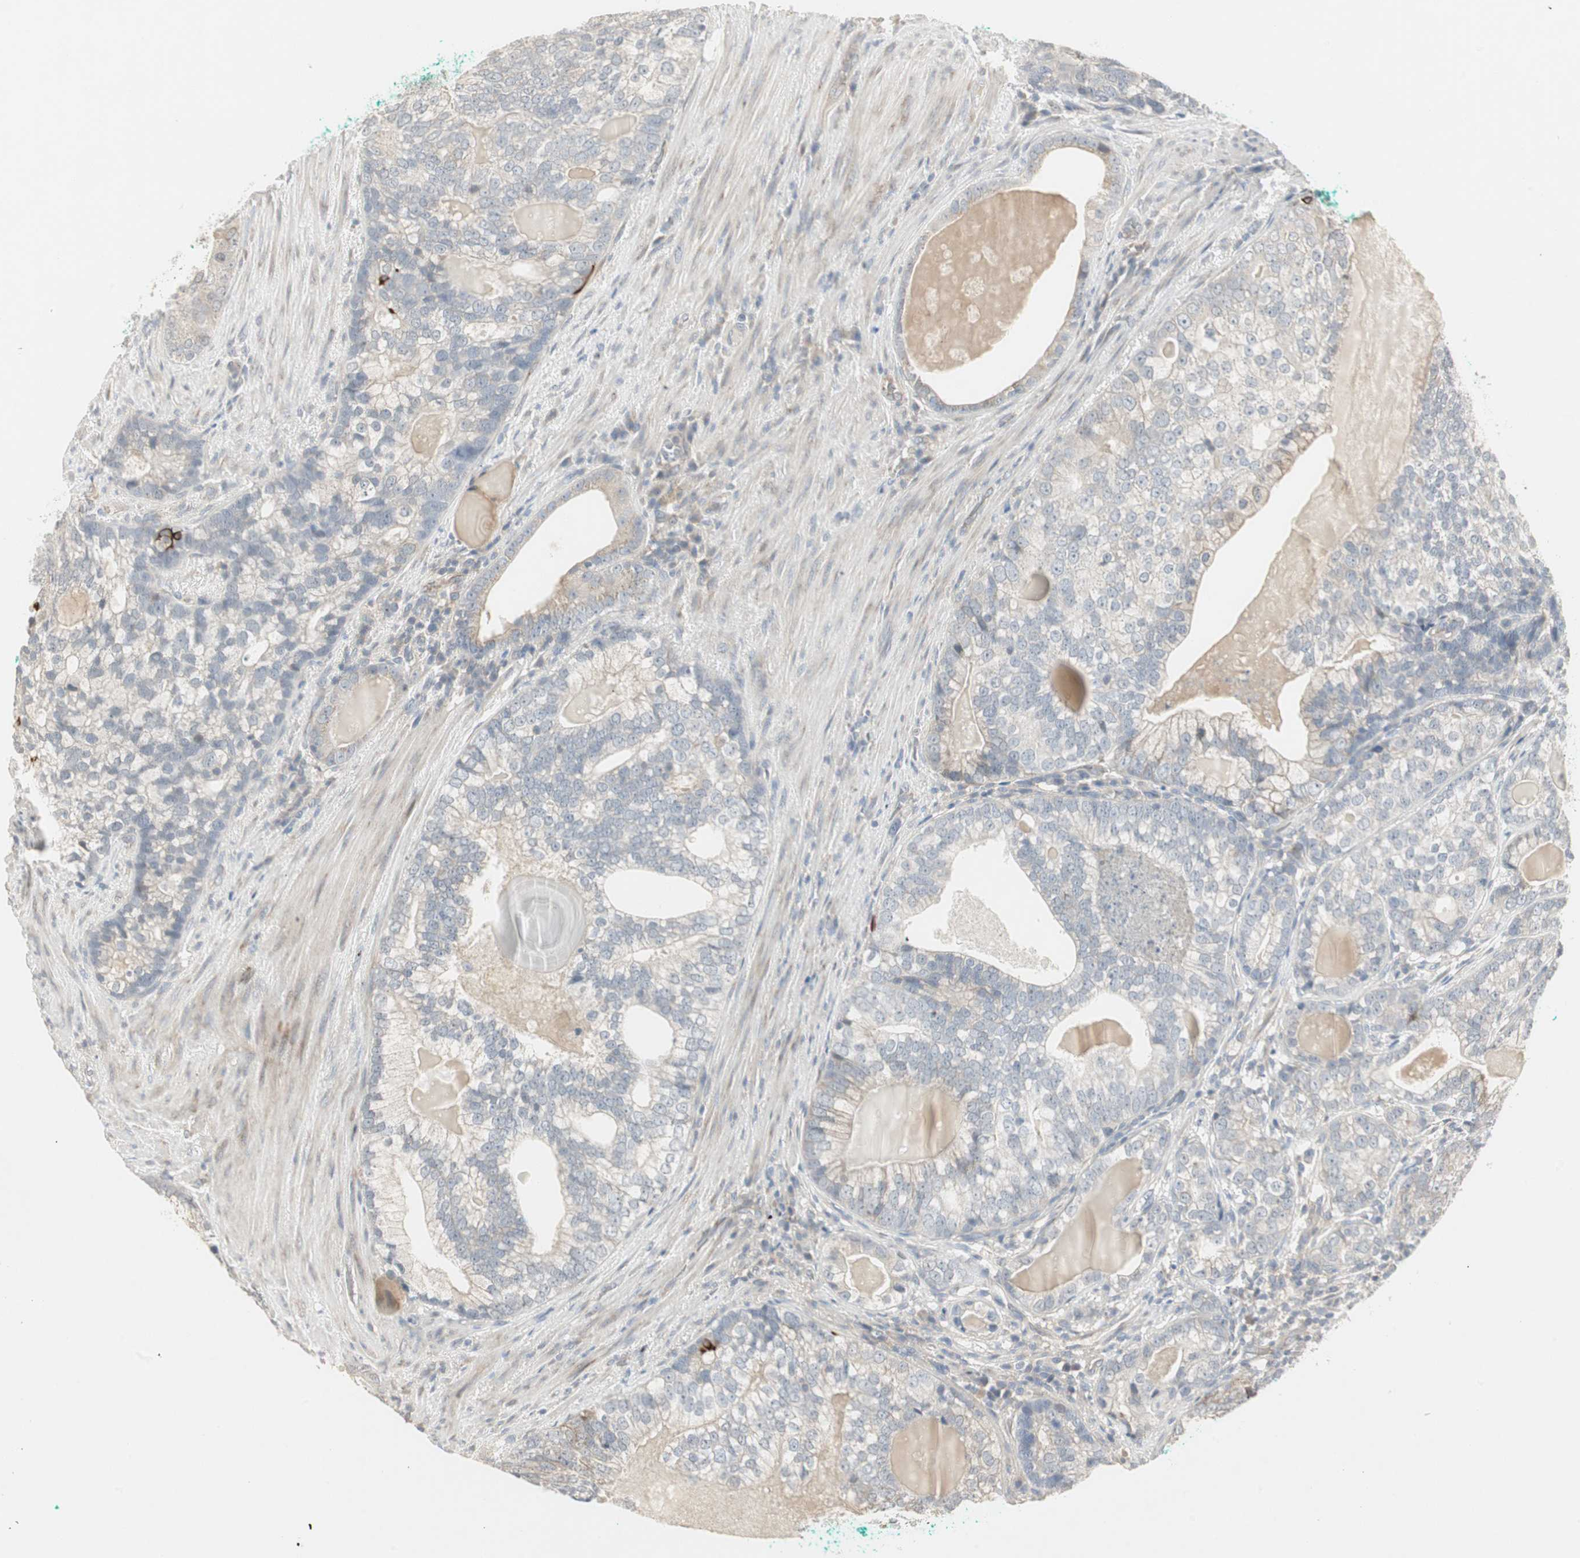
{"staining": {"intensity": "negative", "quantity": "none", "location": "none"}, "tissue": "prostate cancer", "cell_type": "Tumor cells", "image_type": "cancer", "snomed": [{"axis": "morphology", "description": "Adenocarcinoma, High grade"}, {"axis": "topography", "description": "Prostate"}], "caption": "IHC photomicrograph of prostate cancer stained for a protein (brown), which displays no positivity in tumor cells.", "gene": "ZFP36", "patient": {"sex": "male", "age": 66}}